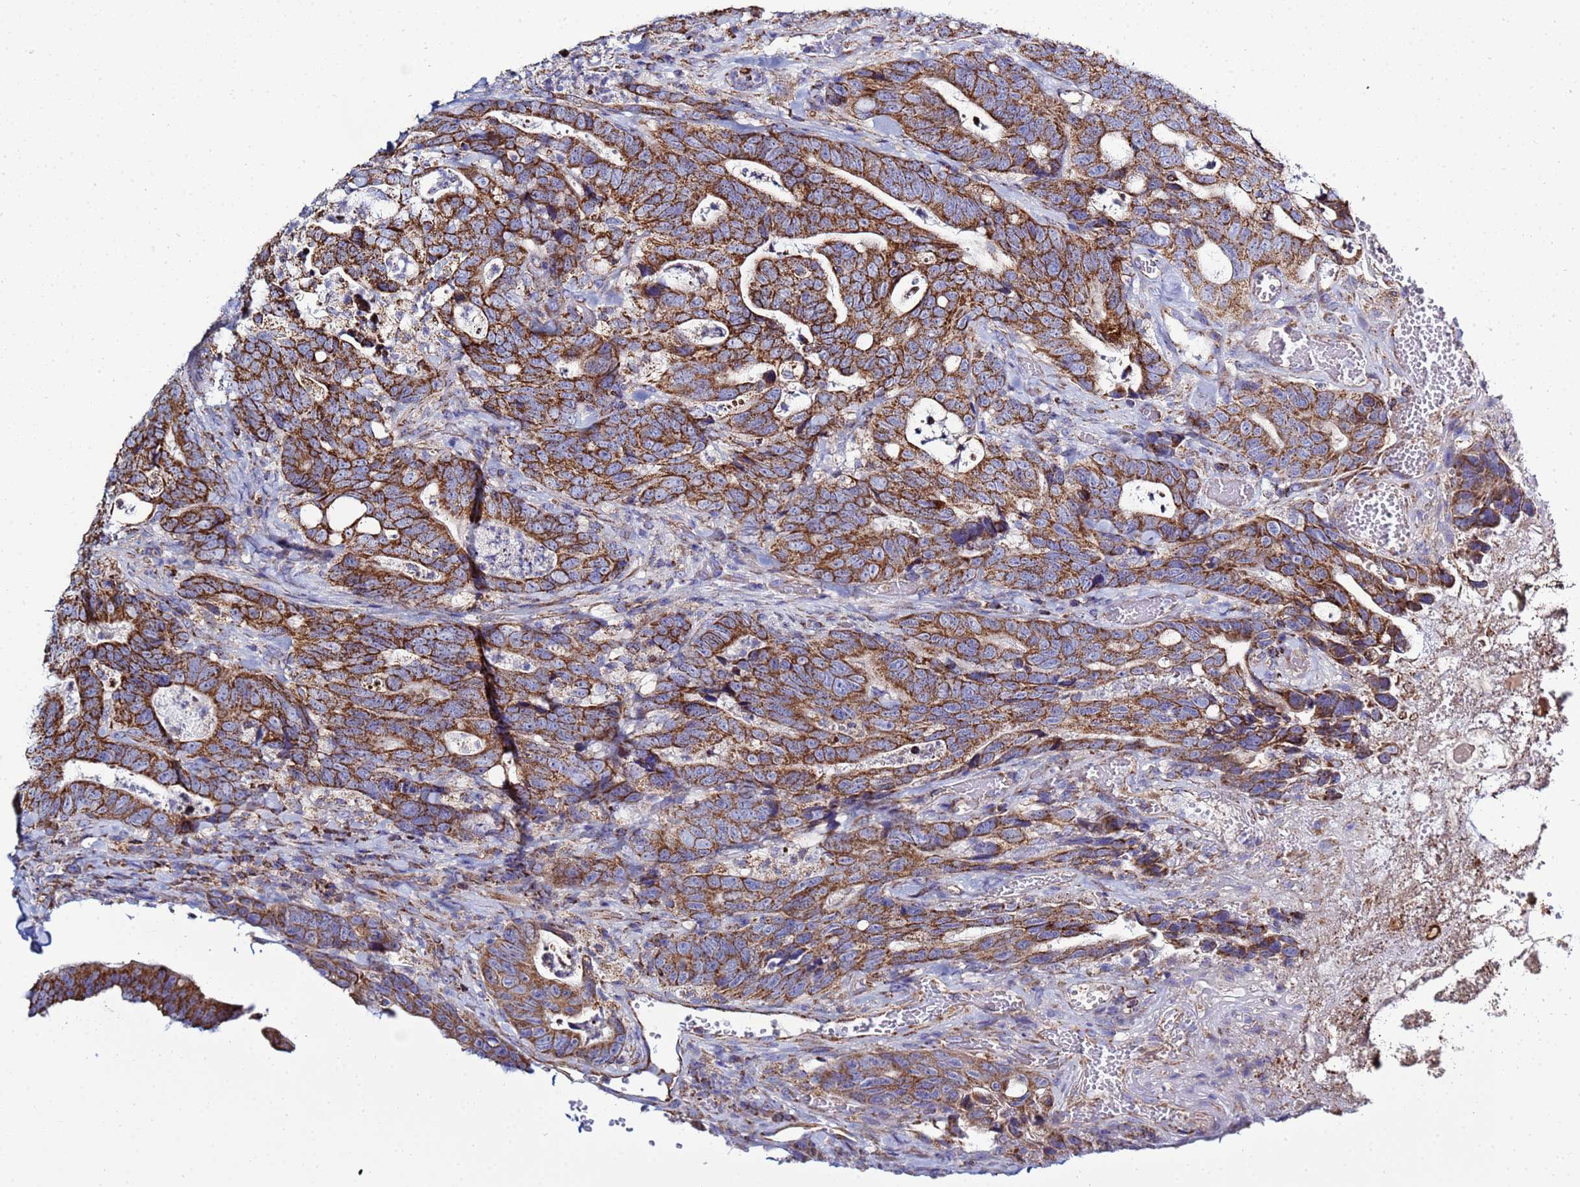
{"staining": {"intensity": "strong", "quantity": ">75%", "location": "cytoplasmic/membranous"}, "tissue": "colorectal cancer", "cell_type": "Tumor cells", "image_type": "cancer", "snomed": [{"axis": "morphology", "description": "Adenocarcinoma, NOS"}, {"axis": "topography", "description": "Colon"}], "caption": "Human colorectal adenocarcinoma stained with a brown dye exhibits strong cytoplasmic/membranous positive positivity in approximately >75% of tumor cells.", "gene": "COQ4", "patient": {"sex": "female", "age": 82}}